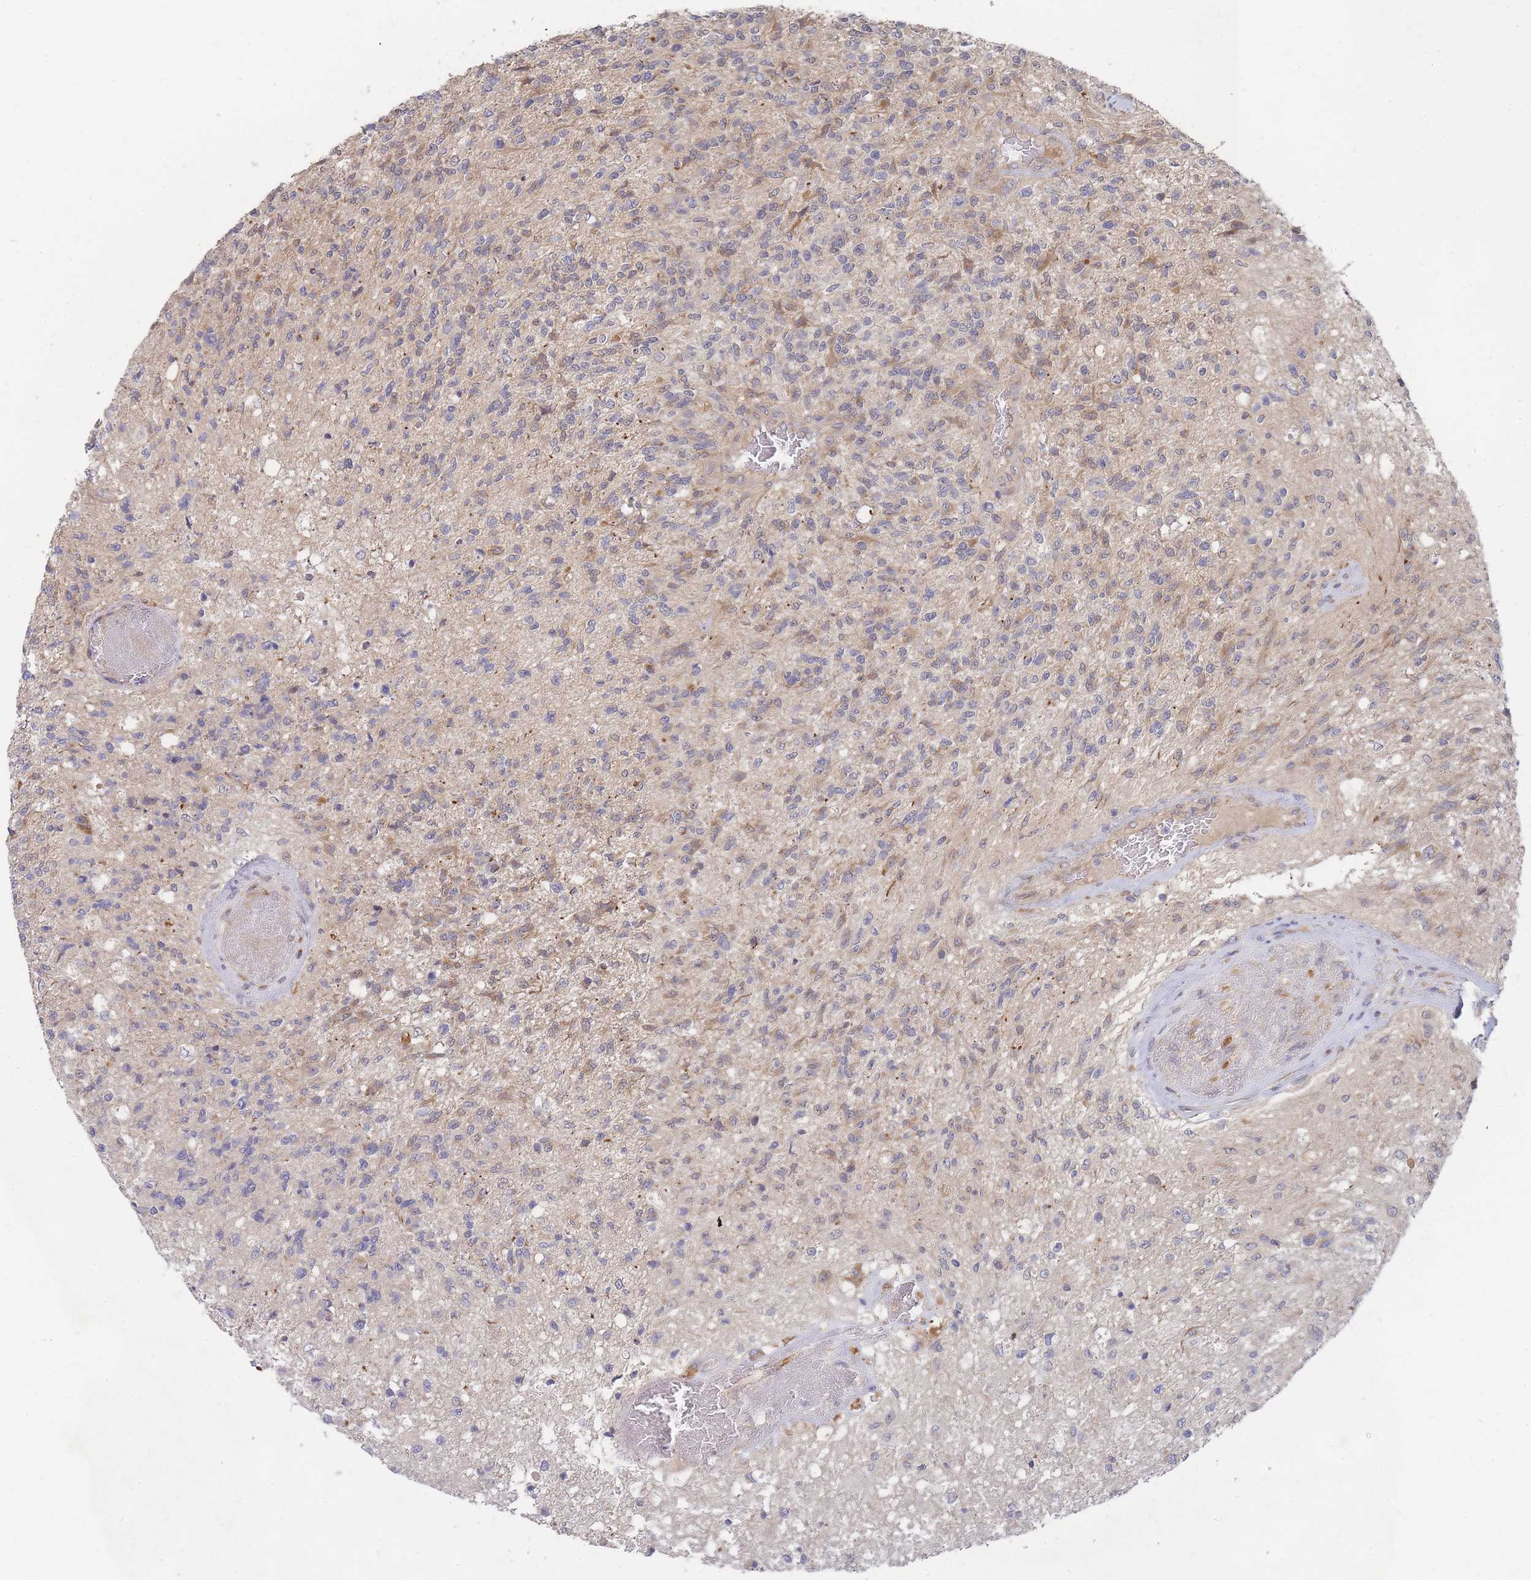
{"staining": {"intensity": "weak", "quantity": "<25%", "location": "cytoplasmic/membranous"}, "tissue": "glioma", "cell_type": "Tumor cells", "image_type": "cancer", "snomed": [{"axis": "morphology", "description": "Glioma, malignant, High grade"}, {"axis": "topography", "description": "Brain"}], "caption": "Immunohistochemistry micrograph of human malignant glioma (high-grade) stained for a protein (brown), which shows no expression in tumor cells. (DAB immunohistochemistry (IHC) with hematoxylin counter stain).", "gene": "SLC35F5", "patient": {"sex": "male", "age": 56}}